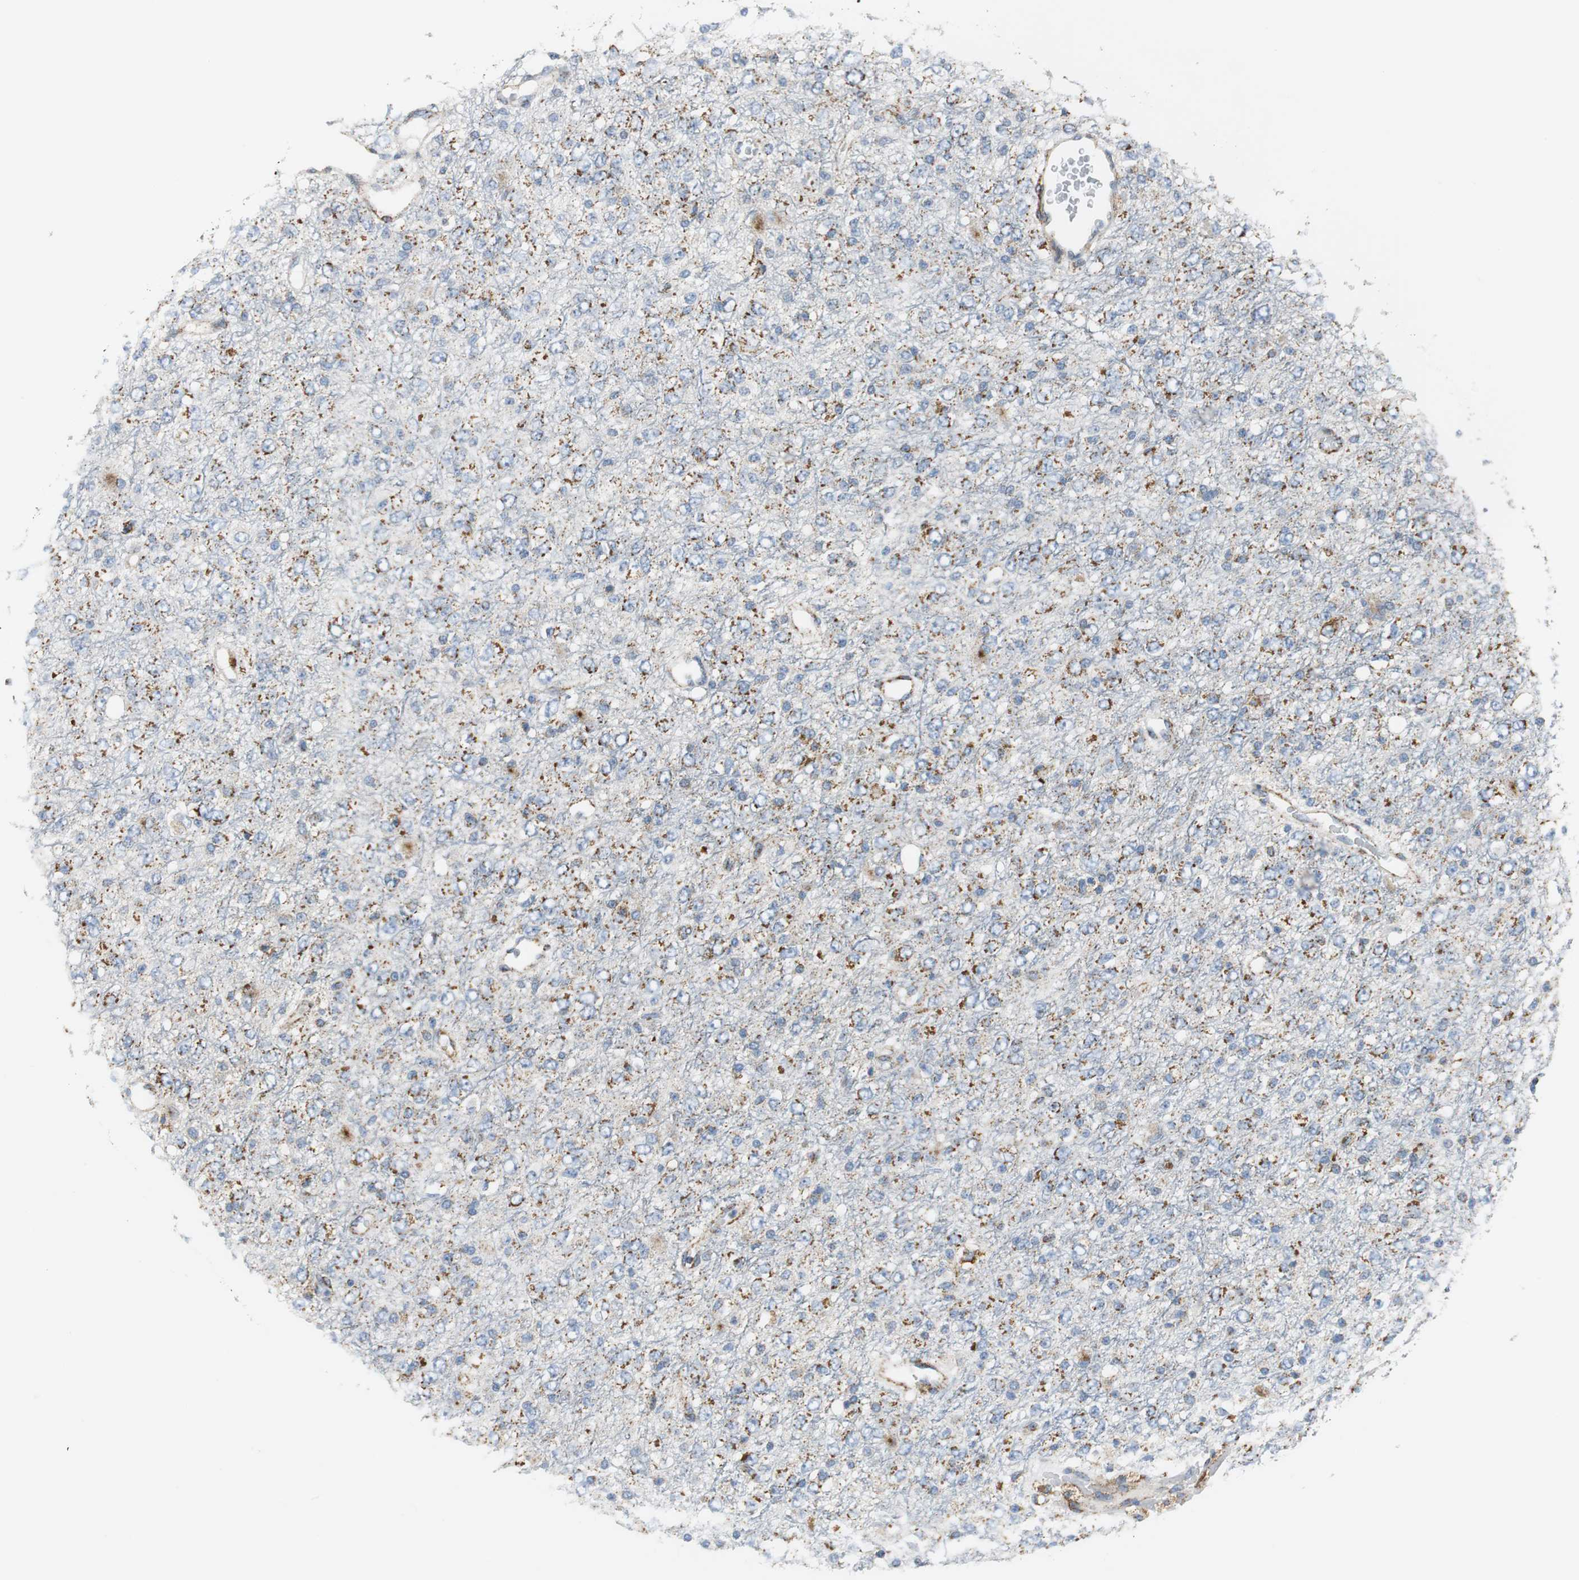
{"staining": {"intensity": "strong", "quantity": "25%-75%", "location": "cytoplasmic/membranous"}, "tissue": "glioma", "cell_type": "Tumor cells", "image_type": "cancer", "snomed": [{"axis": "morphology", "description": "Glioma, malignant, High grade"}, {"axis": "topography", "description": "pancreas cauda"}], "caption": "Protein positivity by immunohistochemistry (IHC) reveals strong cytoplasmic/membranous expression in about 25%-75% of tumor cells in glioma.", "gene": "C1QTNF7", "patient": {"sex": "male", "age": 60}}